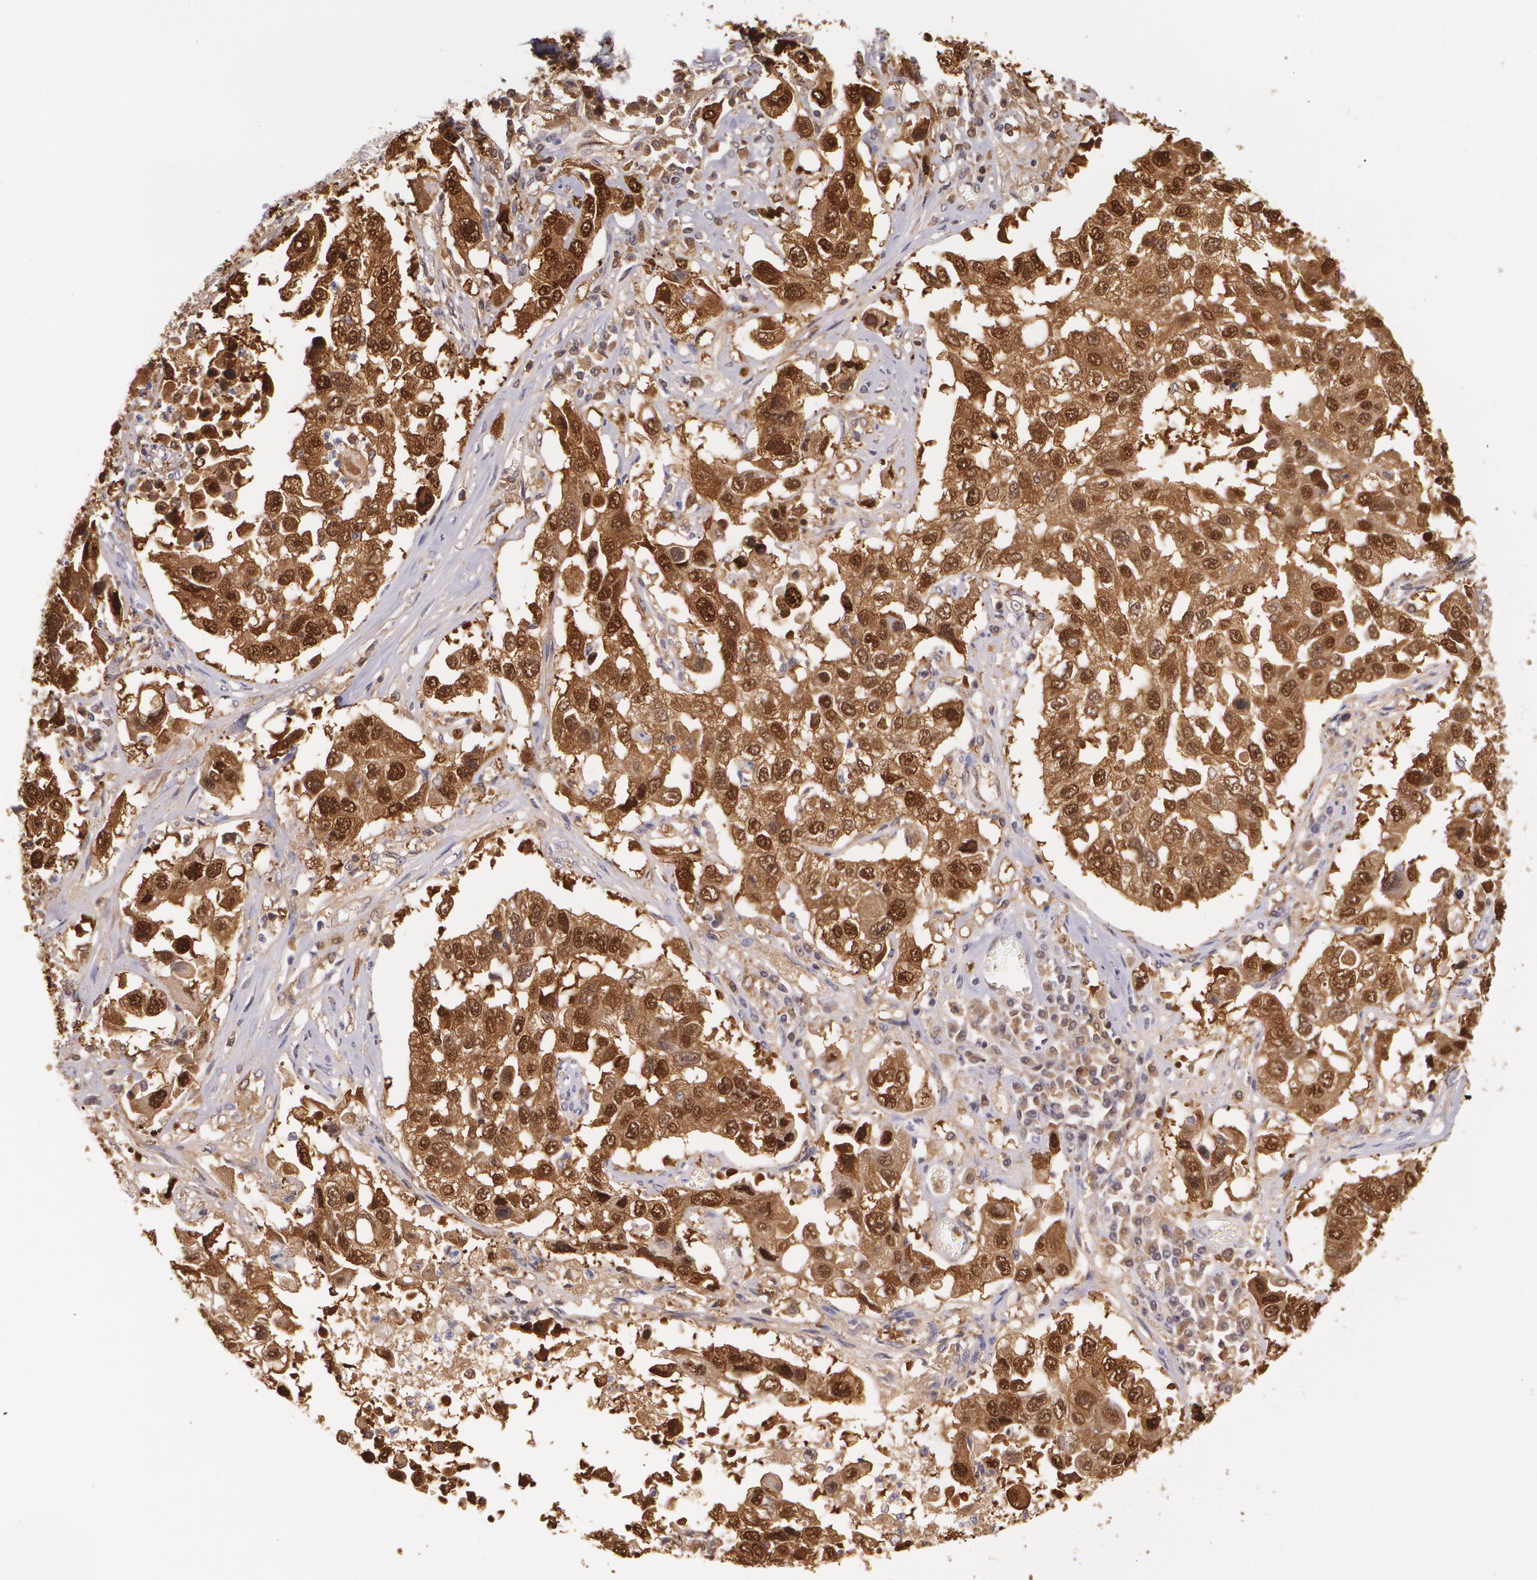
{"staining": {"intensity": "strong", "quantity": ">75%", "location": "cytoplasmic/membranous,nuclear"}, "tissue": "lung cancer", "cell_type": "Tumor cells", "image_type": "cancer", "snomed": [{"axis": "morphology", "description": "Squamous cell carcinoma, NOS"}, {"axis": "topography", "description": "Lung"}], "caption": "There is high levels of strong cytoplasmic/membranous and nuclear expression in tumor cells of lung cancer (squamous cell carcinoma), as demonstrated by immunohistochemical staining (brown color).", "gene": "HSPH1", "patient": {"sex": "male", "age": 71}}